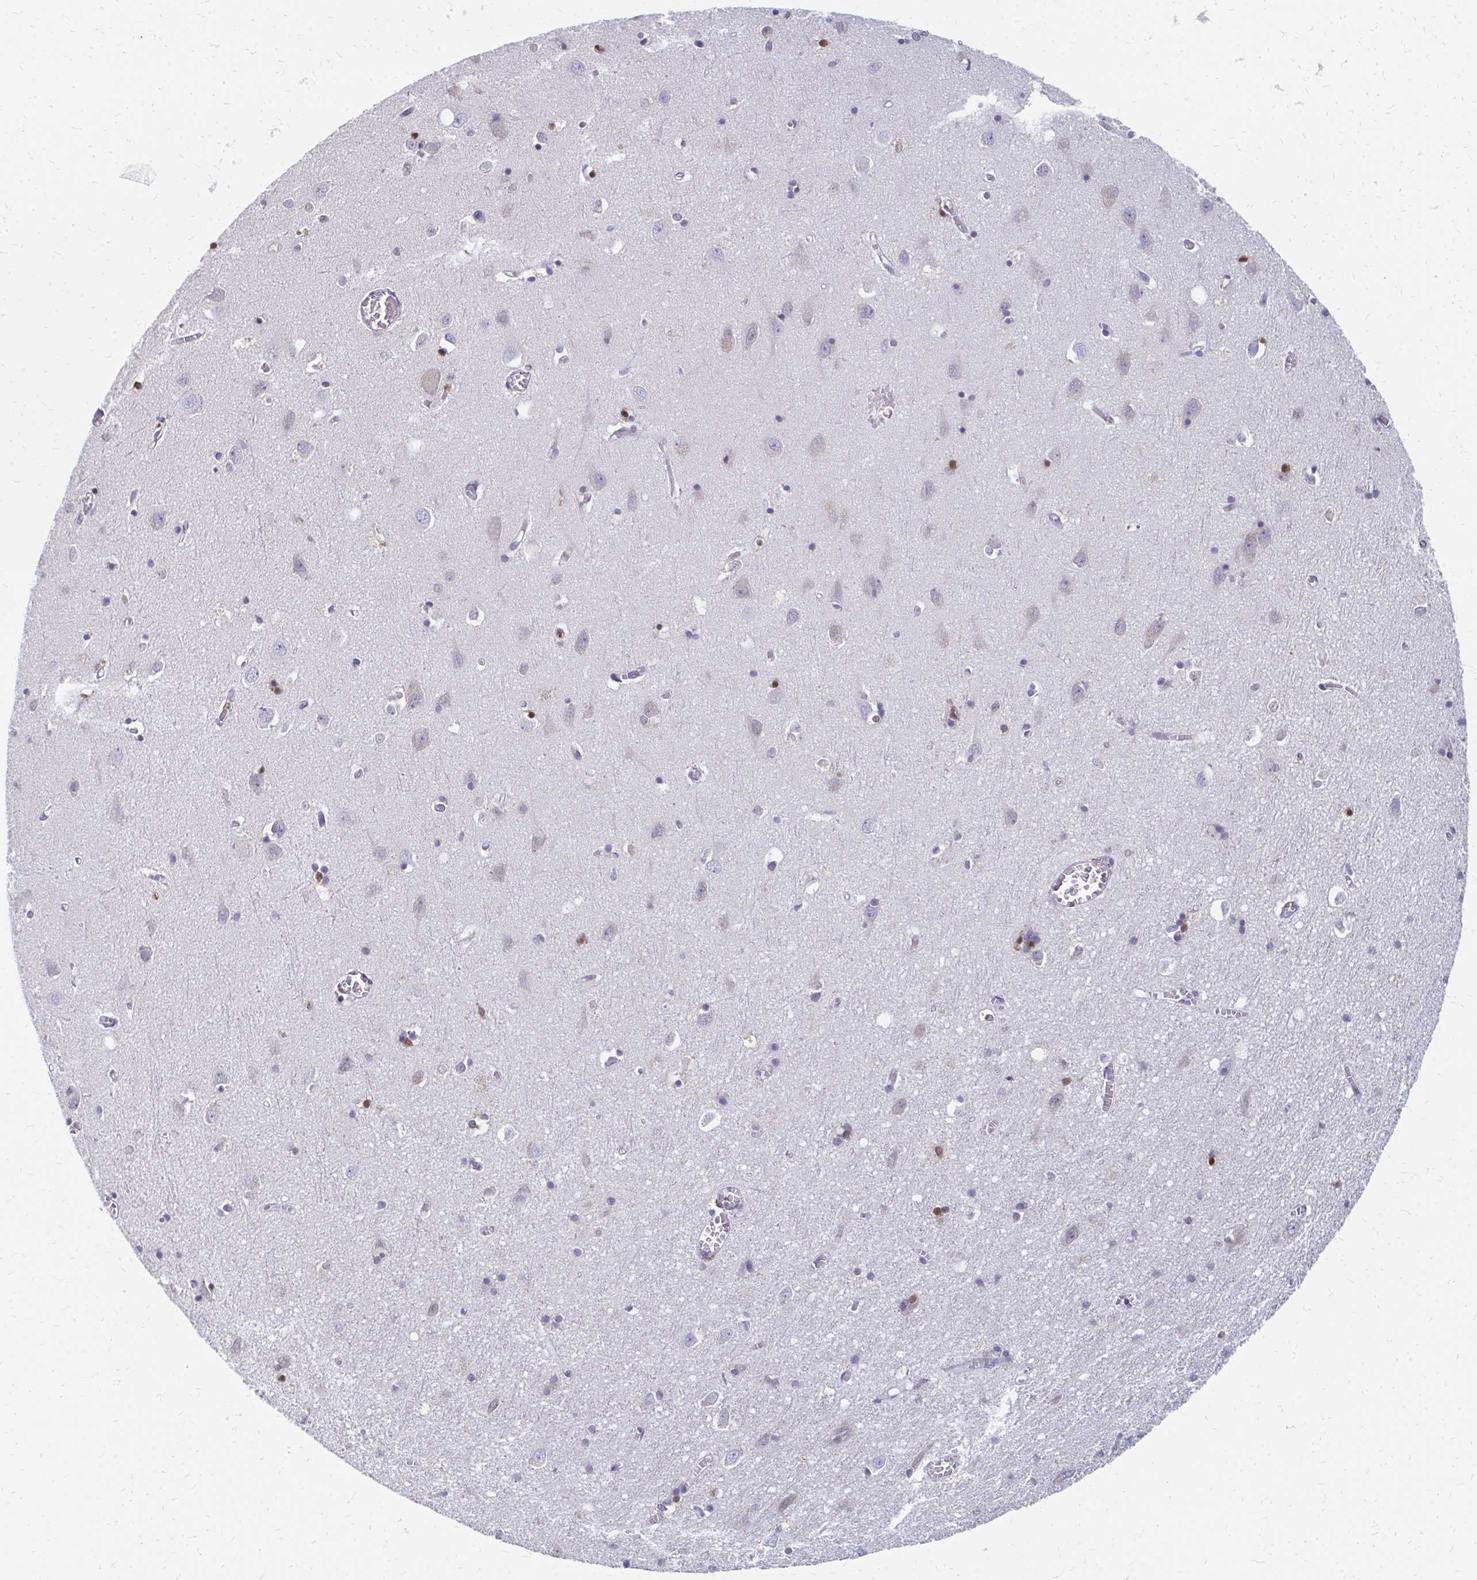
{"staining": {"intensity": "negative", "quantity": "none", "location": "none"}, "tissue": "cerebral cortex", "cell_type": "Endothelial cells", "image_type": "normal", "snomed": [{"axis": "morphology", "description": "Normal tissue, NOS"}, {"axis": "topography", "description": "Cerebral cortex"}], "caption": "IHC micrograph of normal human cerebral cortex stained for a protein (brown), which demonstrates no expression in endothelial cells. (DAB immunohistochemistry (IHC) visualized using brightfield microscopy, high magnification).", "gene": "PLK3", "patient": {"sex": "male", "age": 70}}